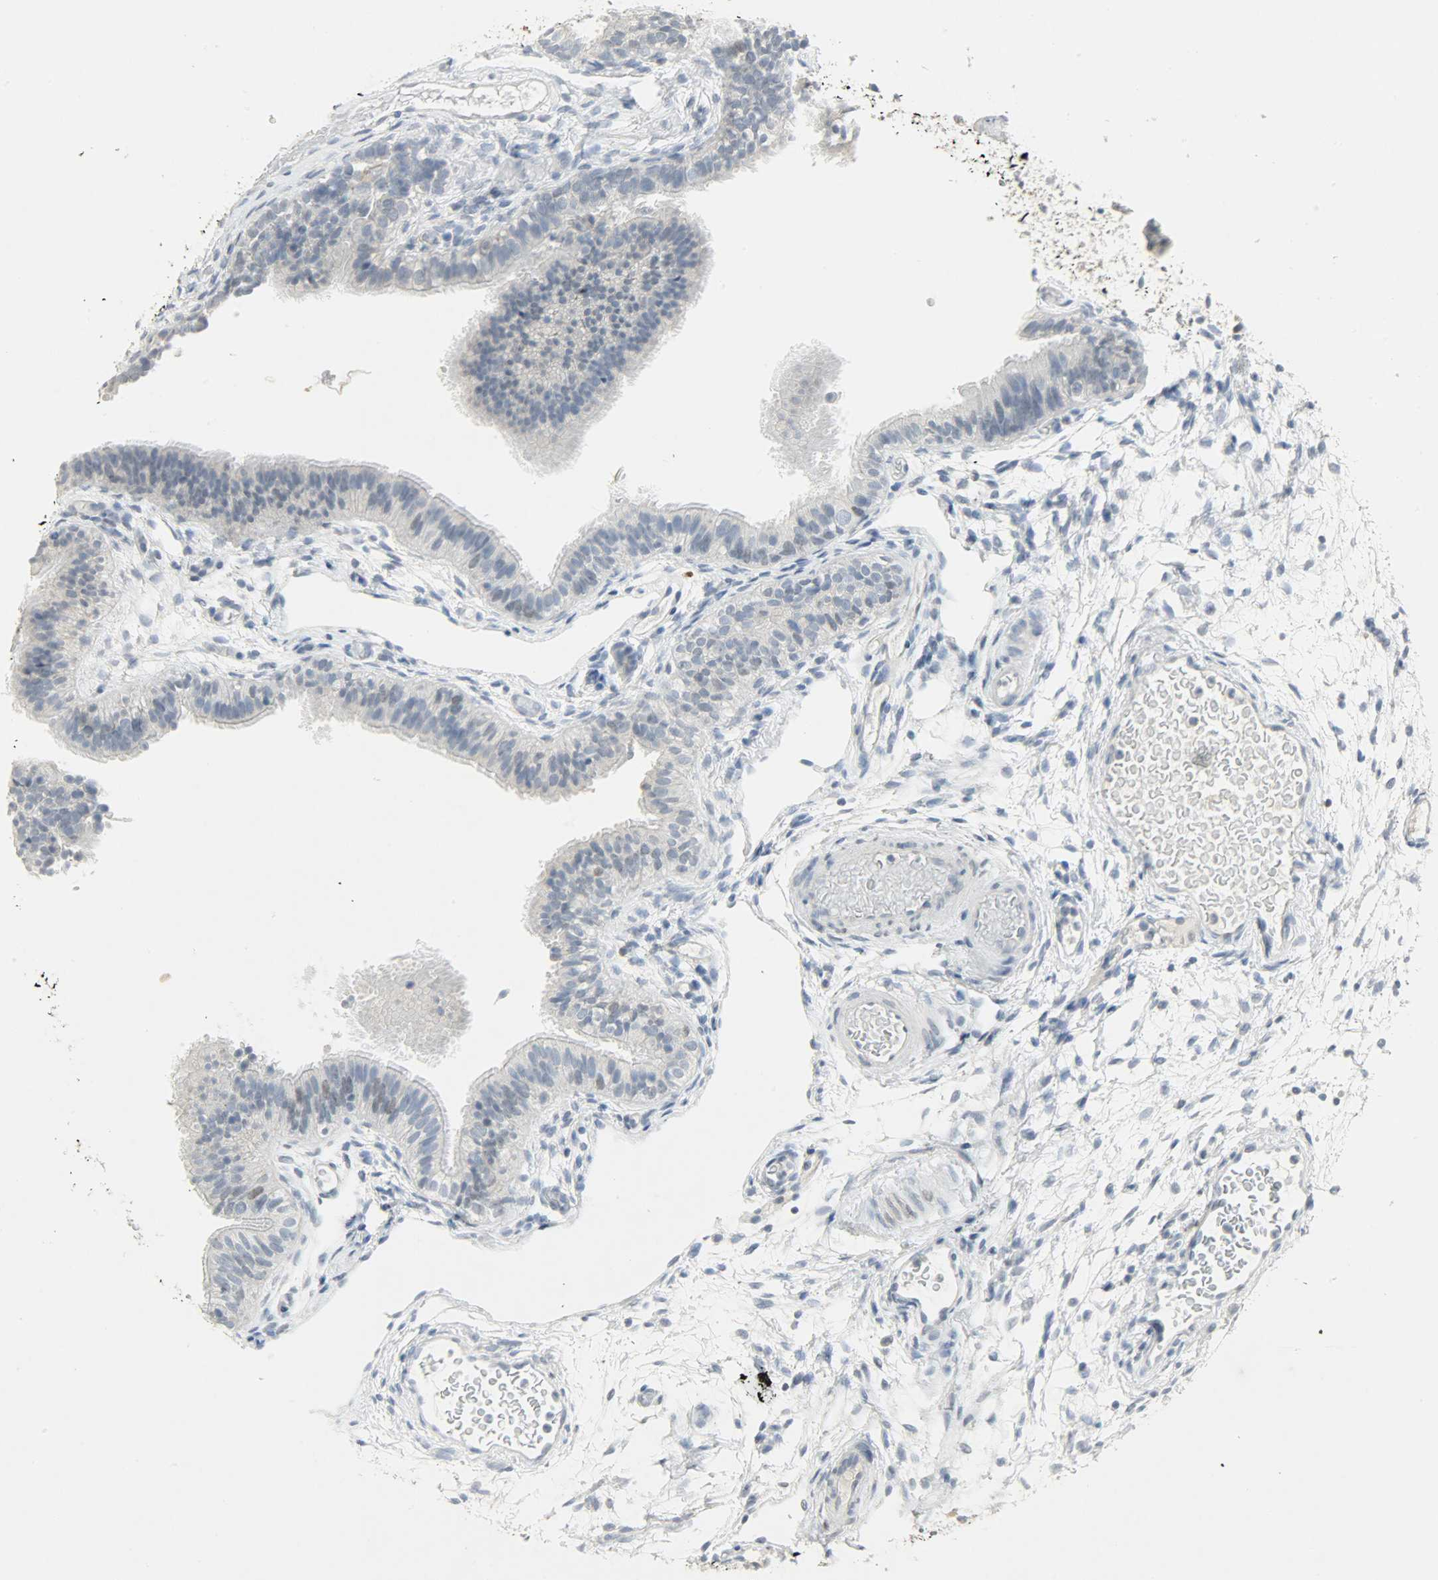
{"staining": {"intensity": "weak", "quantity": "<25%", "location": "cytoplasmic/membranous,nuclear"}, "tissue": "fallopian tube", "cell_type": "Glandular cells", "image_type": "normal", "snomed": [{"axis": "morphology", "description": "Normal tissue, NOS"}, {"axis": "morphology", "description": "Dermoid, NOS"}, {"axis": "topography", "description": "Fallopian tube"}], "caption": "IHC micrograph of benign fallopian tube: human fallopian tube stained with DAB demonstrates no significant protein positivity in glandular cells.", "gene": "CAMK4", "patient": {"sex": "female", "age": 33}}